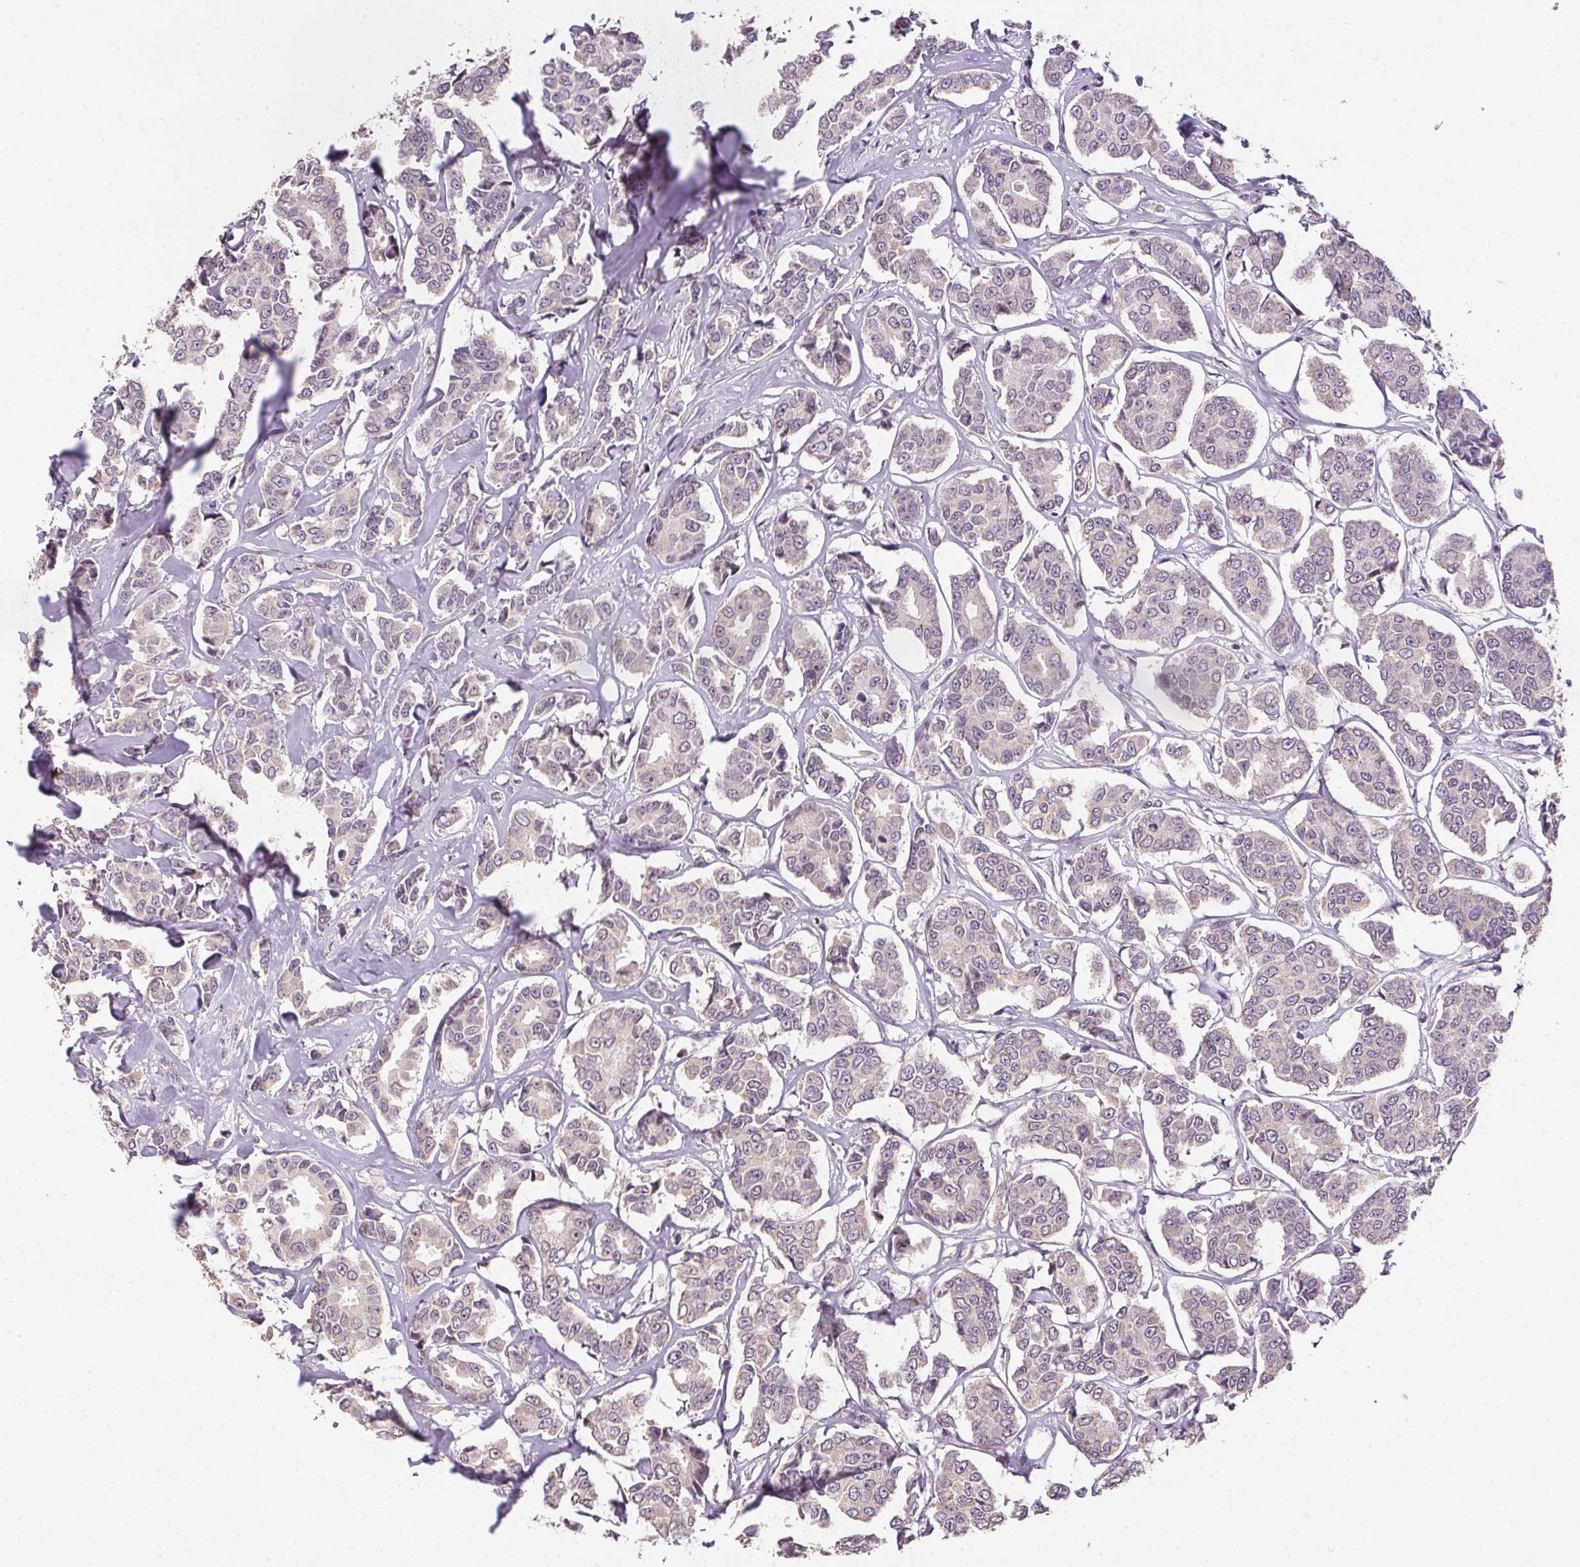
{"staining": {"intensity": "negative", "quantity": "none", "location": "none"}, "tissue": "breast cancer", "cell_type": "Tumor cells", "image_type": "cancer", "snomed": [{"axis": "morphology", "description": "Duct carcinoma"}, {"axis": "topography", "description": "Breast"}], "caption": "An IHC image of breast intraductal carcinoma is shown. There is no staining in tumor cells of breast intraductal carcinoma.", "gene": "SPACA9", "patient": {"sex": "female", "age": 94}}